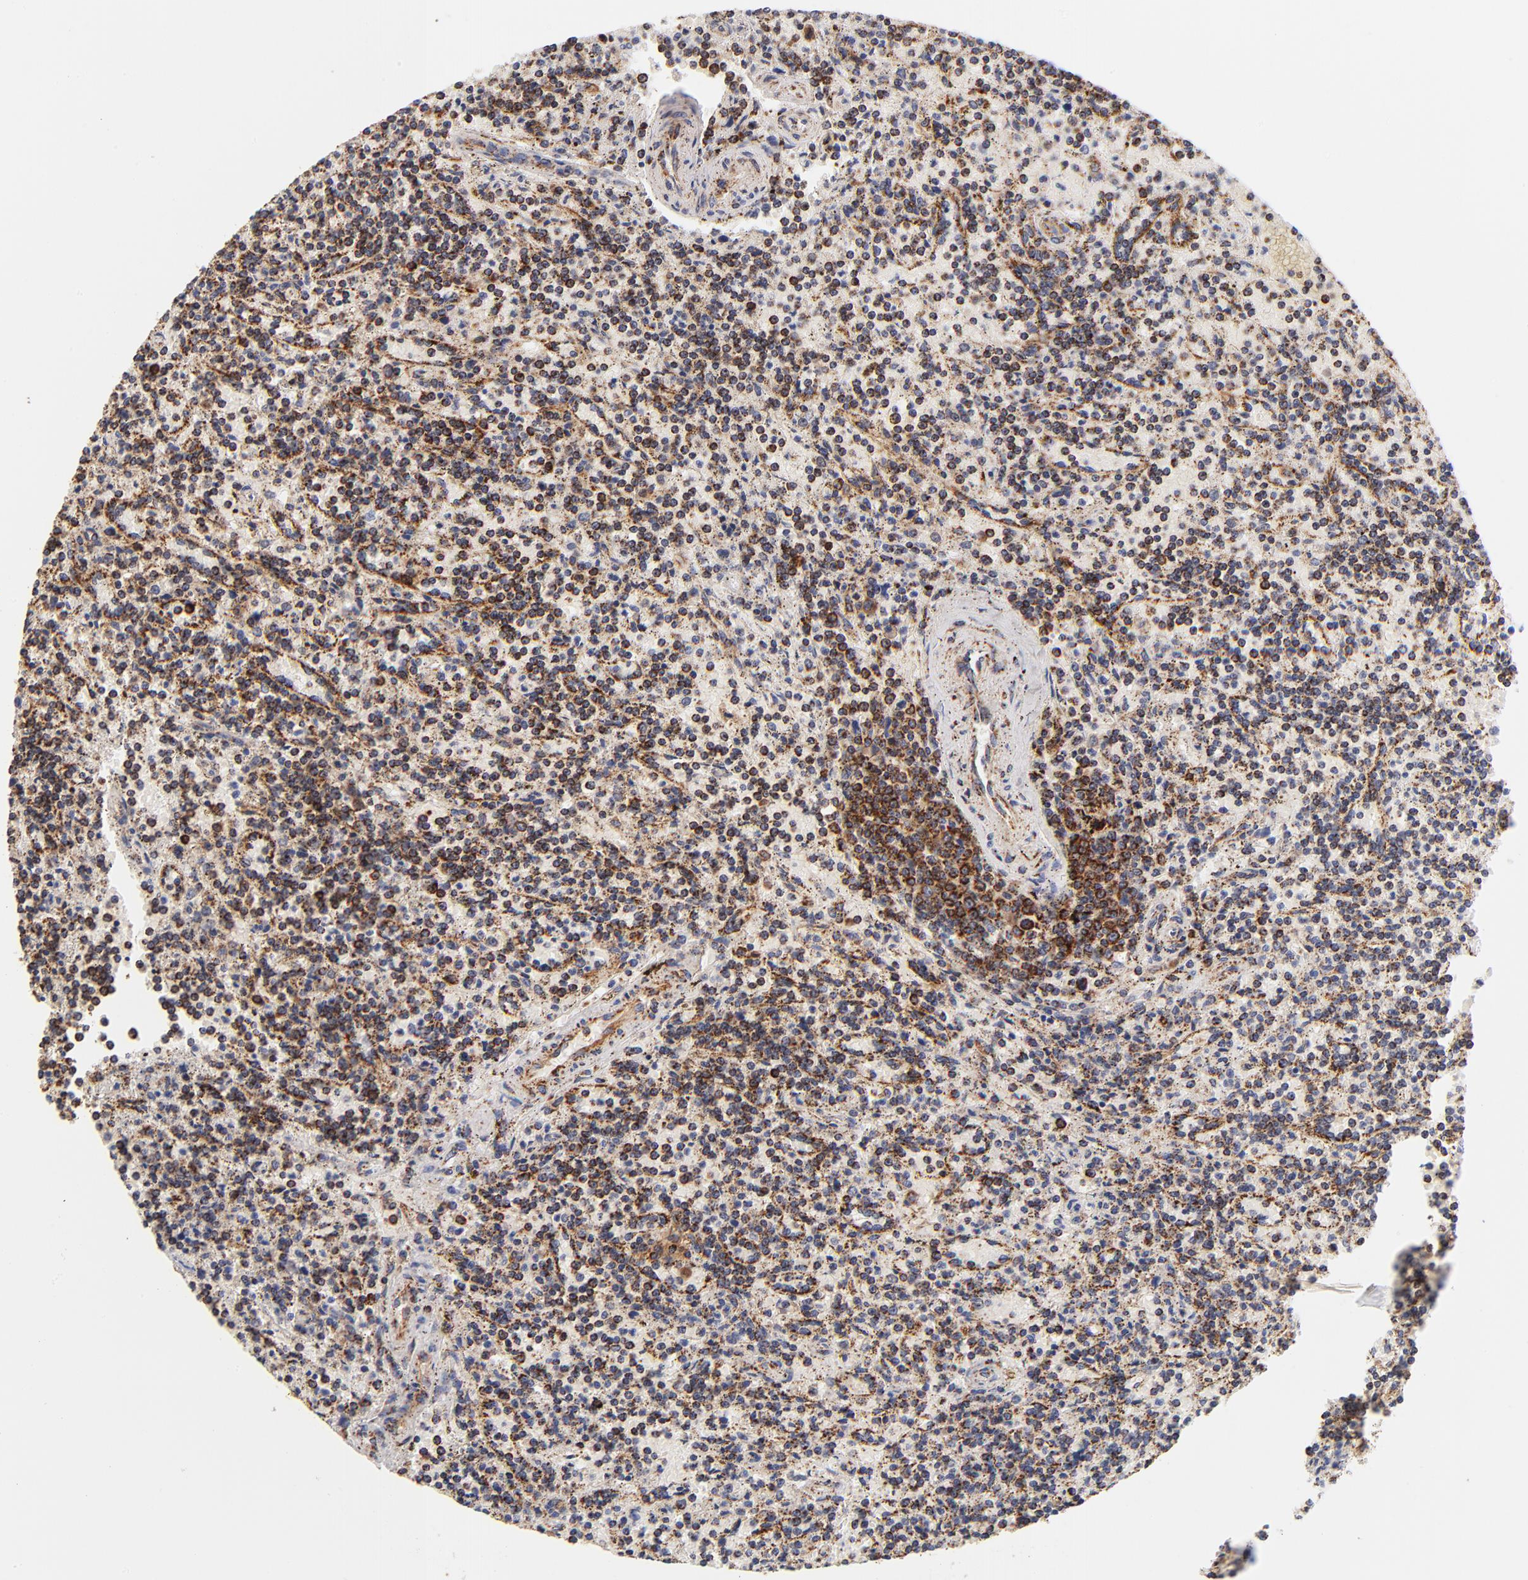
{"staining": {"intensity": "strong", "quantity": ">75%", "location": "cytoplasmic/membranous"}, "tissue": "lymphoma", "cell_type": "Tumor cells", "image_type": "cancer", "snomed": [{"axis": "morphology", "description": "Malignant lymphoma, non-Hodgkin's type, Low grade"}, {"axis": "topography", "description": "Spleen"}], "caption": "Immunohistochemical staining of human lymphoma shows high levels of strong cytoplasmic/membranous expression in approximately >75% of tumor cells. (DAB (3,3'-diaminobenzidine) IHC, brown staining for protein, blue staining for nuclei).", "gene": "ECHS1", "patient": {"sex": "male", "age": 73}}